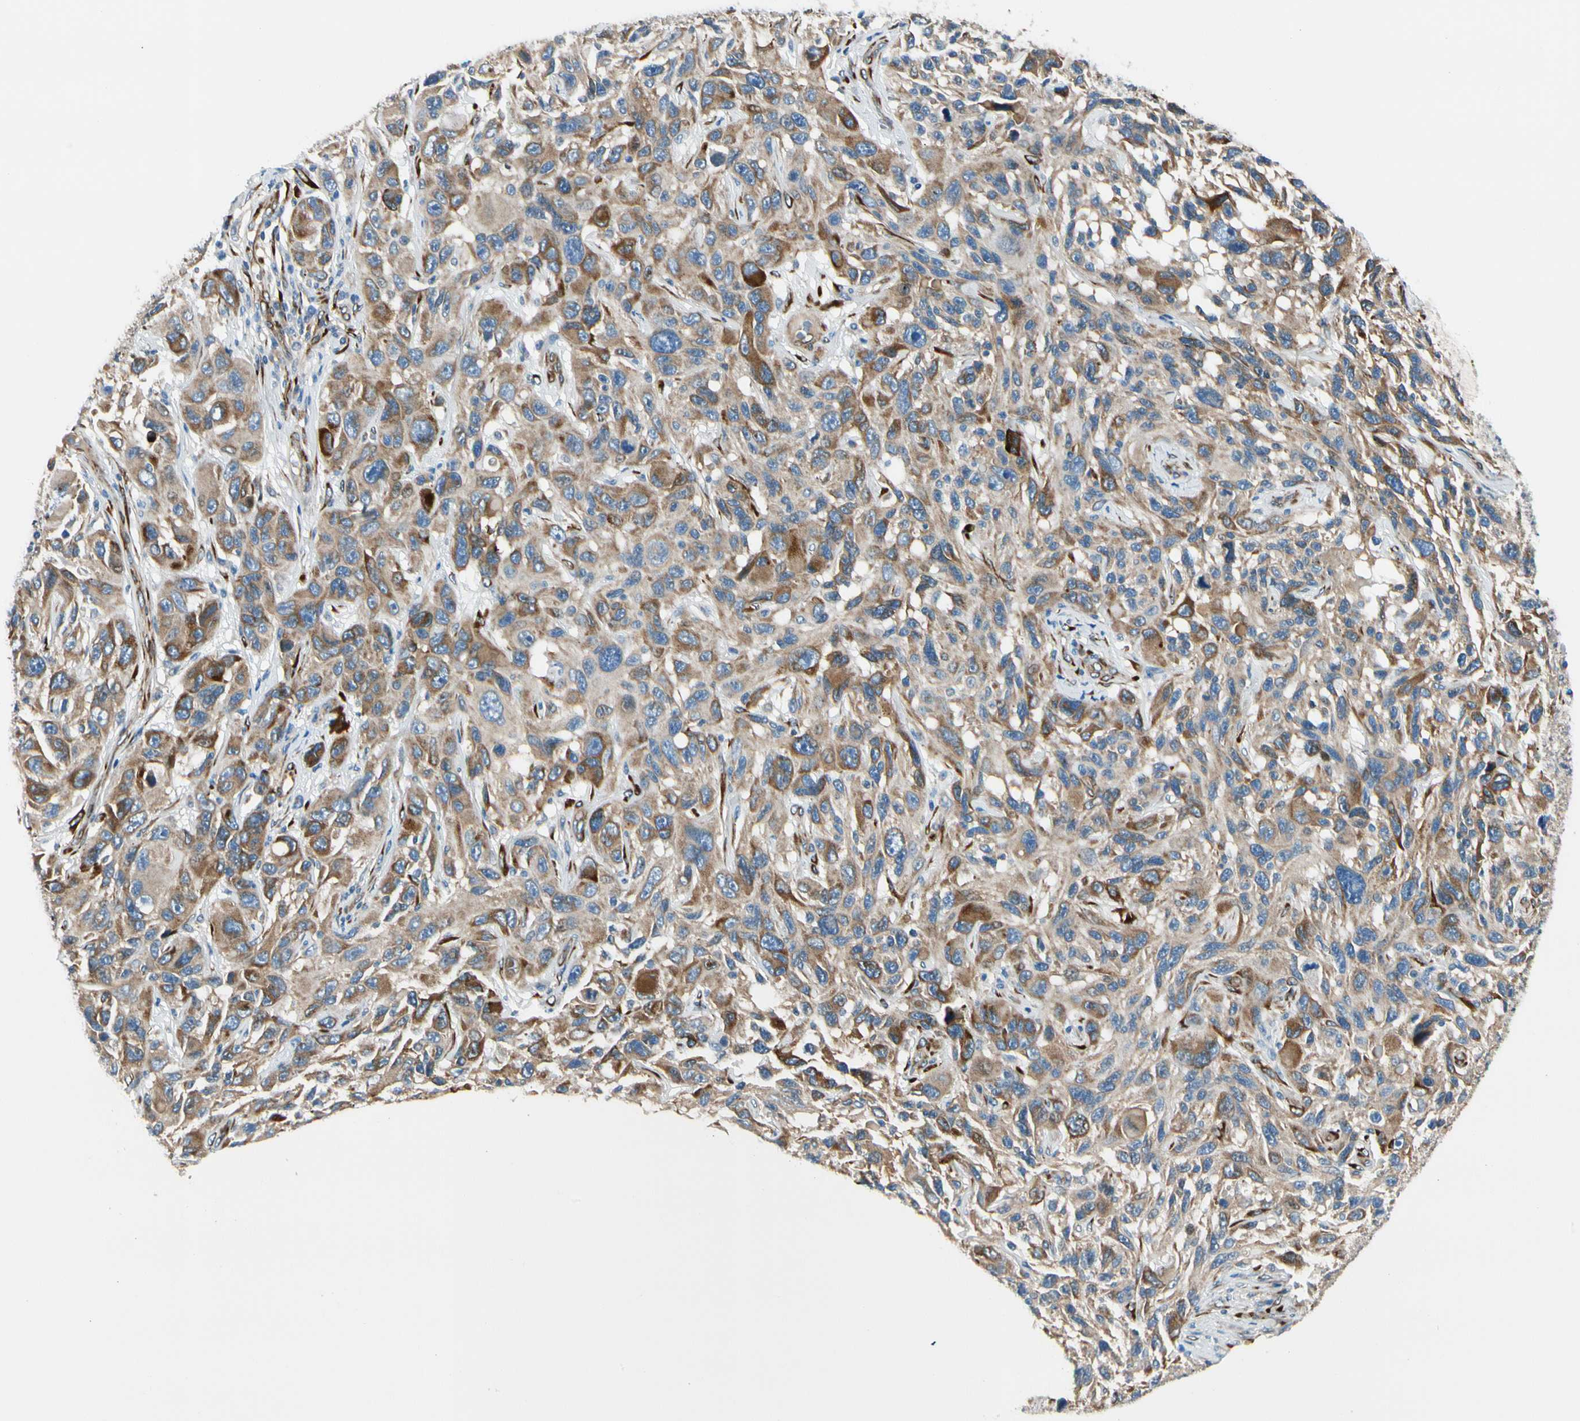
{"staining": {"intensity": "moderate", "quantity": ">75%", "location": "cytoplasmic/membranous"}, "tissue": "melanoma", "cell_type": "Tumor cells", "image_type": "cancer", "snomed": [{"axis": "morphology", "description": "Malignant melanoma, NOS"}, {"axis": "topography", "description": "Skin"}], "caption": "The immunohistochemical stain shows moderate cytoplasmic/membranous staining in tumor cells of melanoma tissue.", "gene": "FKBP7", "patient": {"sex": "male", "age": 53}}